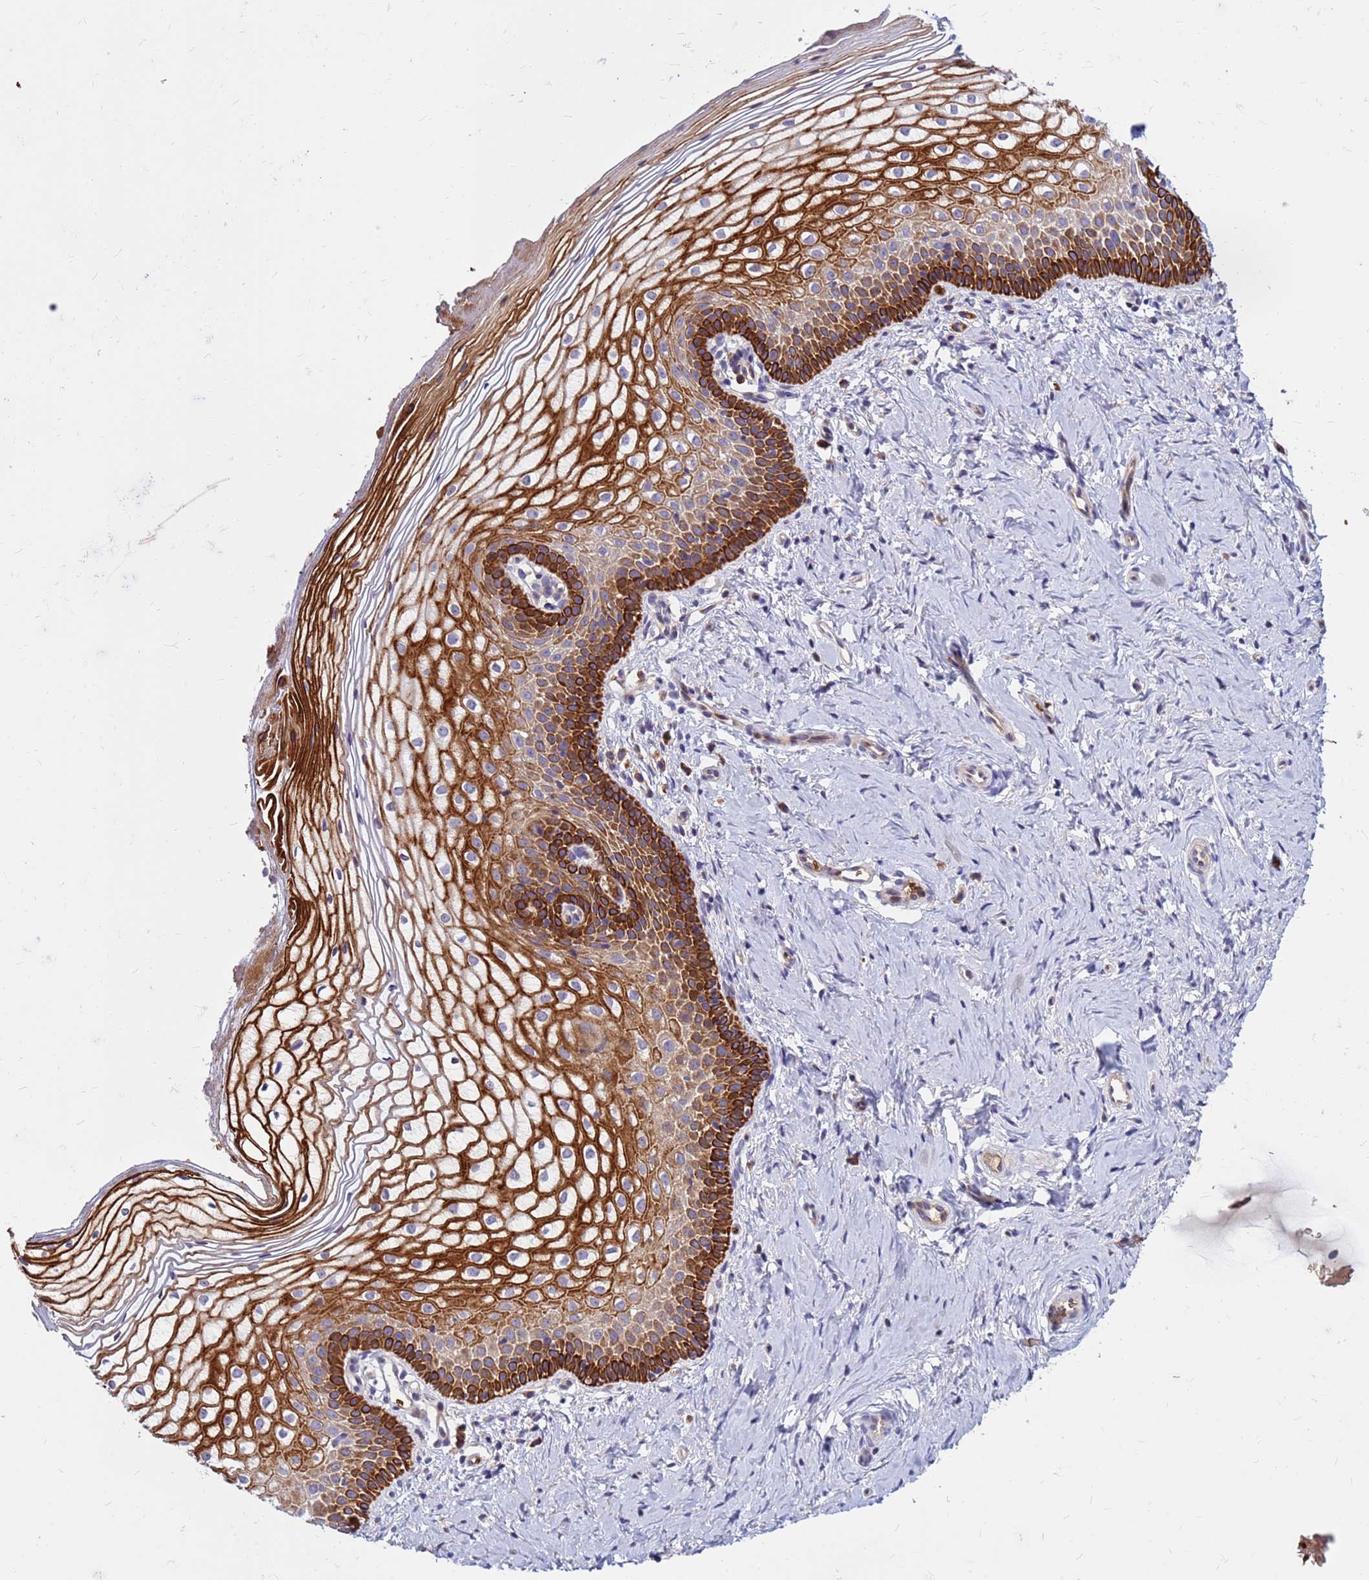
{"staining": {"intensity": "strong", "quantity": ">75%", "location": "cytoplasmic/membranous"}, "tissue": "vagina", "cell_type": "Squamous epithelial cells", "image_type": "normal", "snomed": [{"axis": "morphology", "description": "Normal tissue, NOS"}, {"axis": "topography", "description": "Vagina"}], "caption": "DAB (3,3'-diaminobenzidine) immunohistochemical staining of normal human vagina demonstrates strong cytoplasmic/membranous protein staining in approximately >75% of squamous epithelial cells. (DAB (3,3'-diaminobenzidine) IHC with brightfield microscopy, high magnification).", "gene": "ZNF669", "patient": {"sex": "female", "age": 56}}